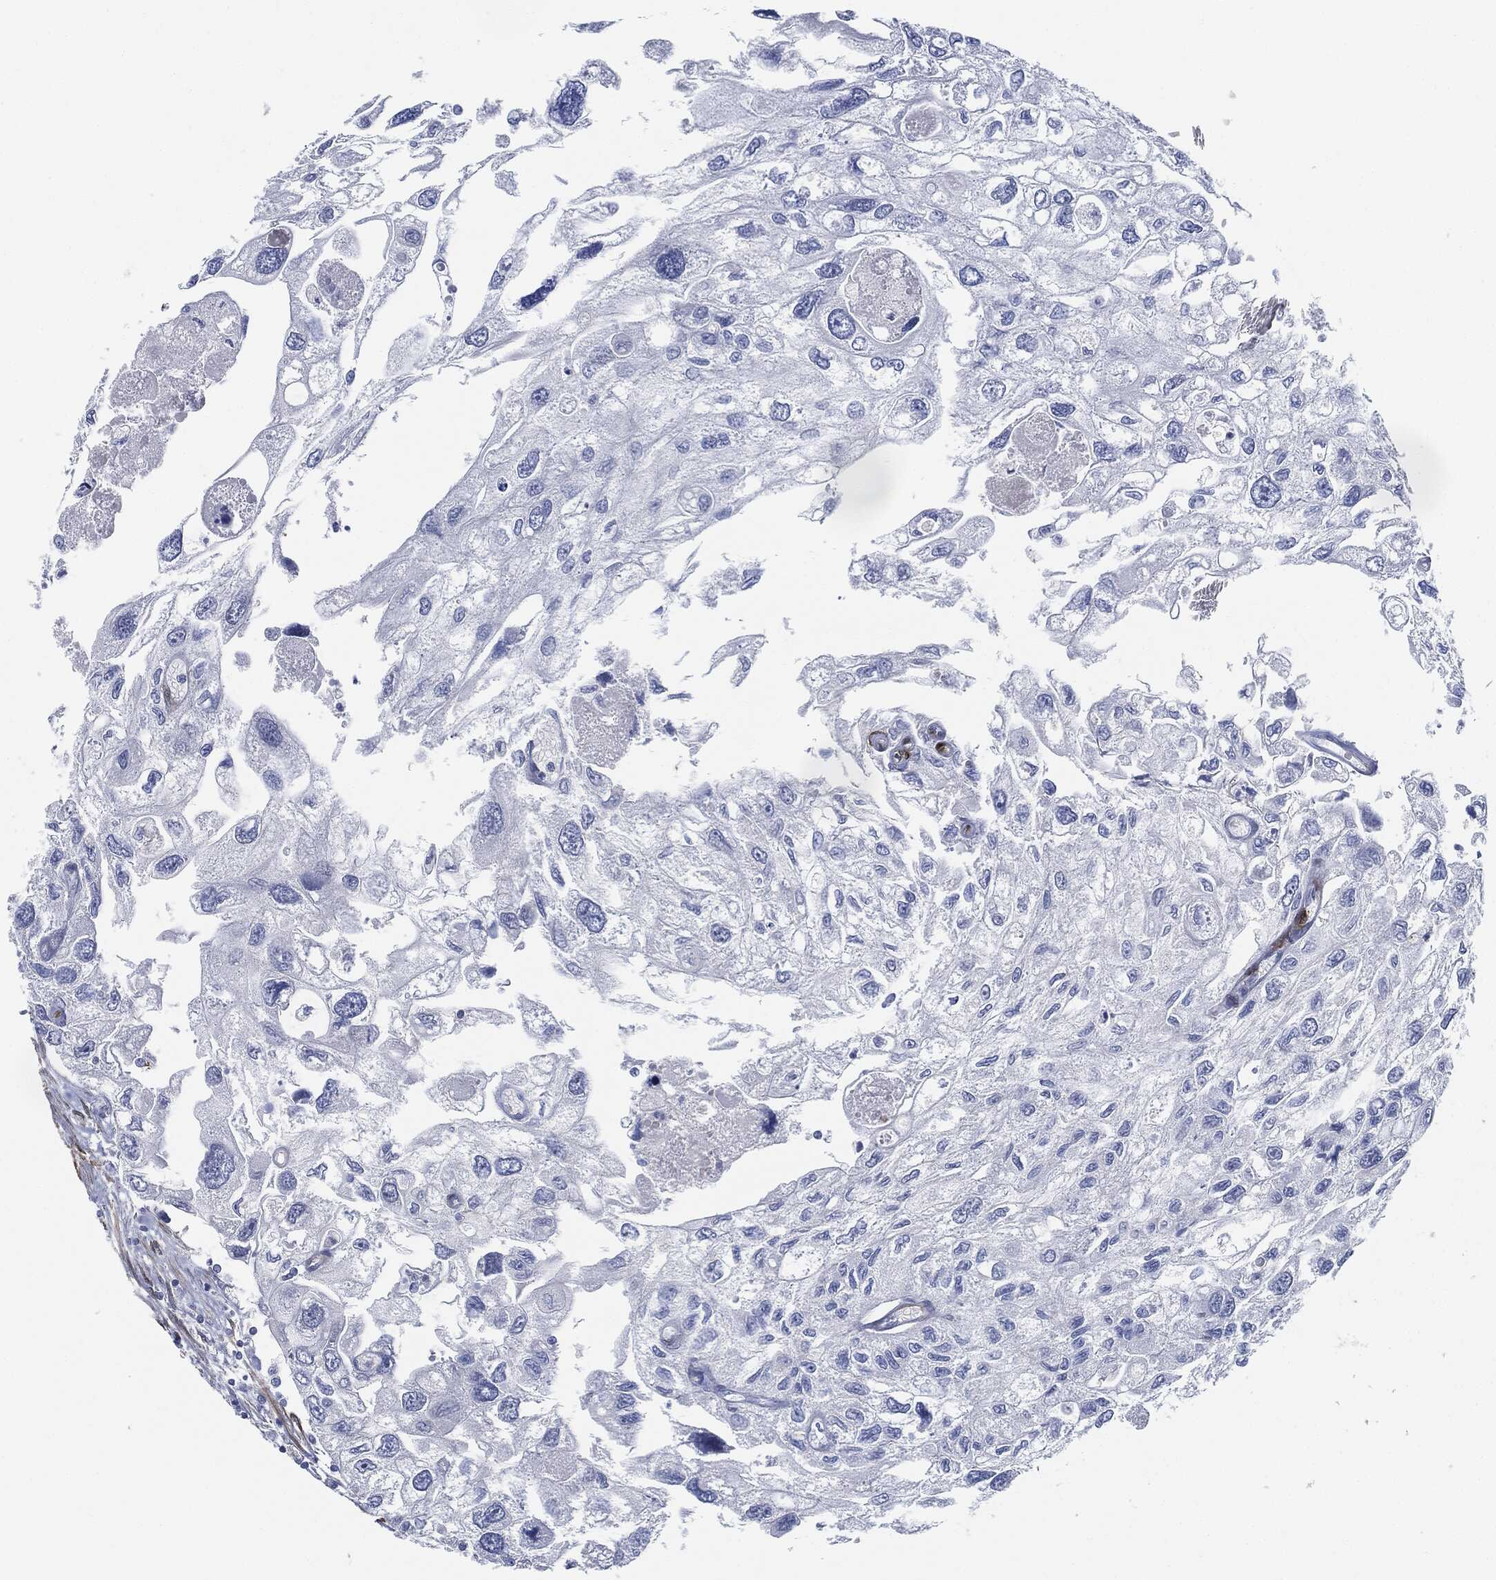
{"staining": {"intensity": "negative", "quantity": "none", "location": "none"}, "tissue": "urothelial cancer", "cell_type": "Tumor cells", "image_type": "cancer", "snomed": [{"axis": "morphology", "description": "Urothelial carcinoma, High grade"}, {"axis": "topography", "description": "Urinary bladder"}], "caption": "Immunohistochemistry of human urothelial carcinoma (high-grade) displays no positivity in tumor cells.", "gene": "TAGLN", "patient": {"sex": "male", "age": 59}}